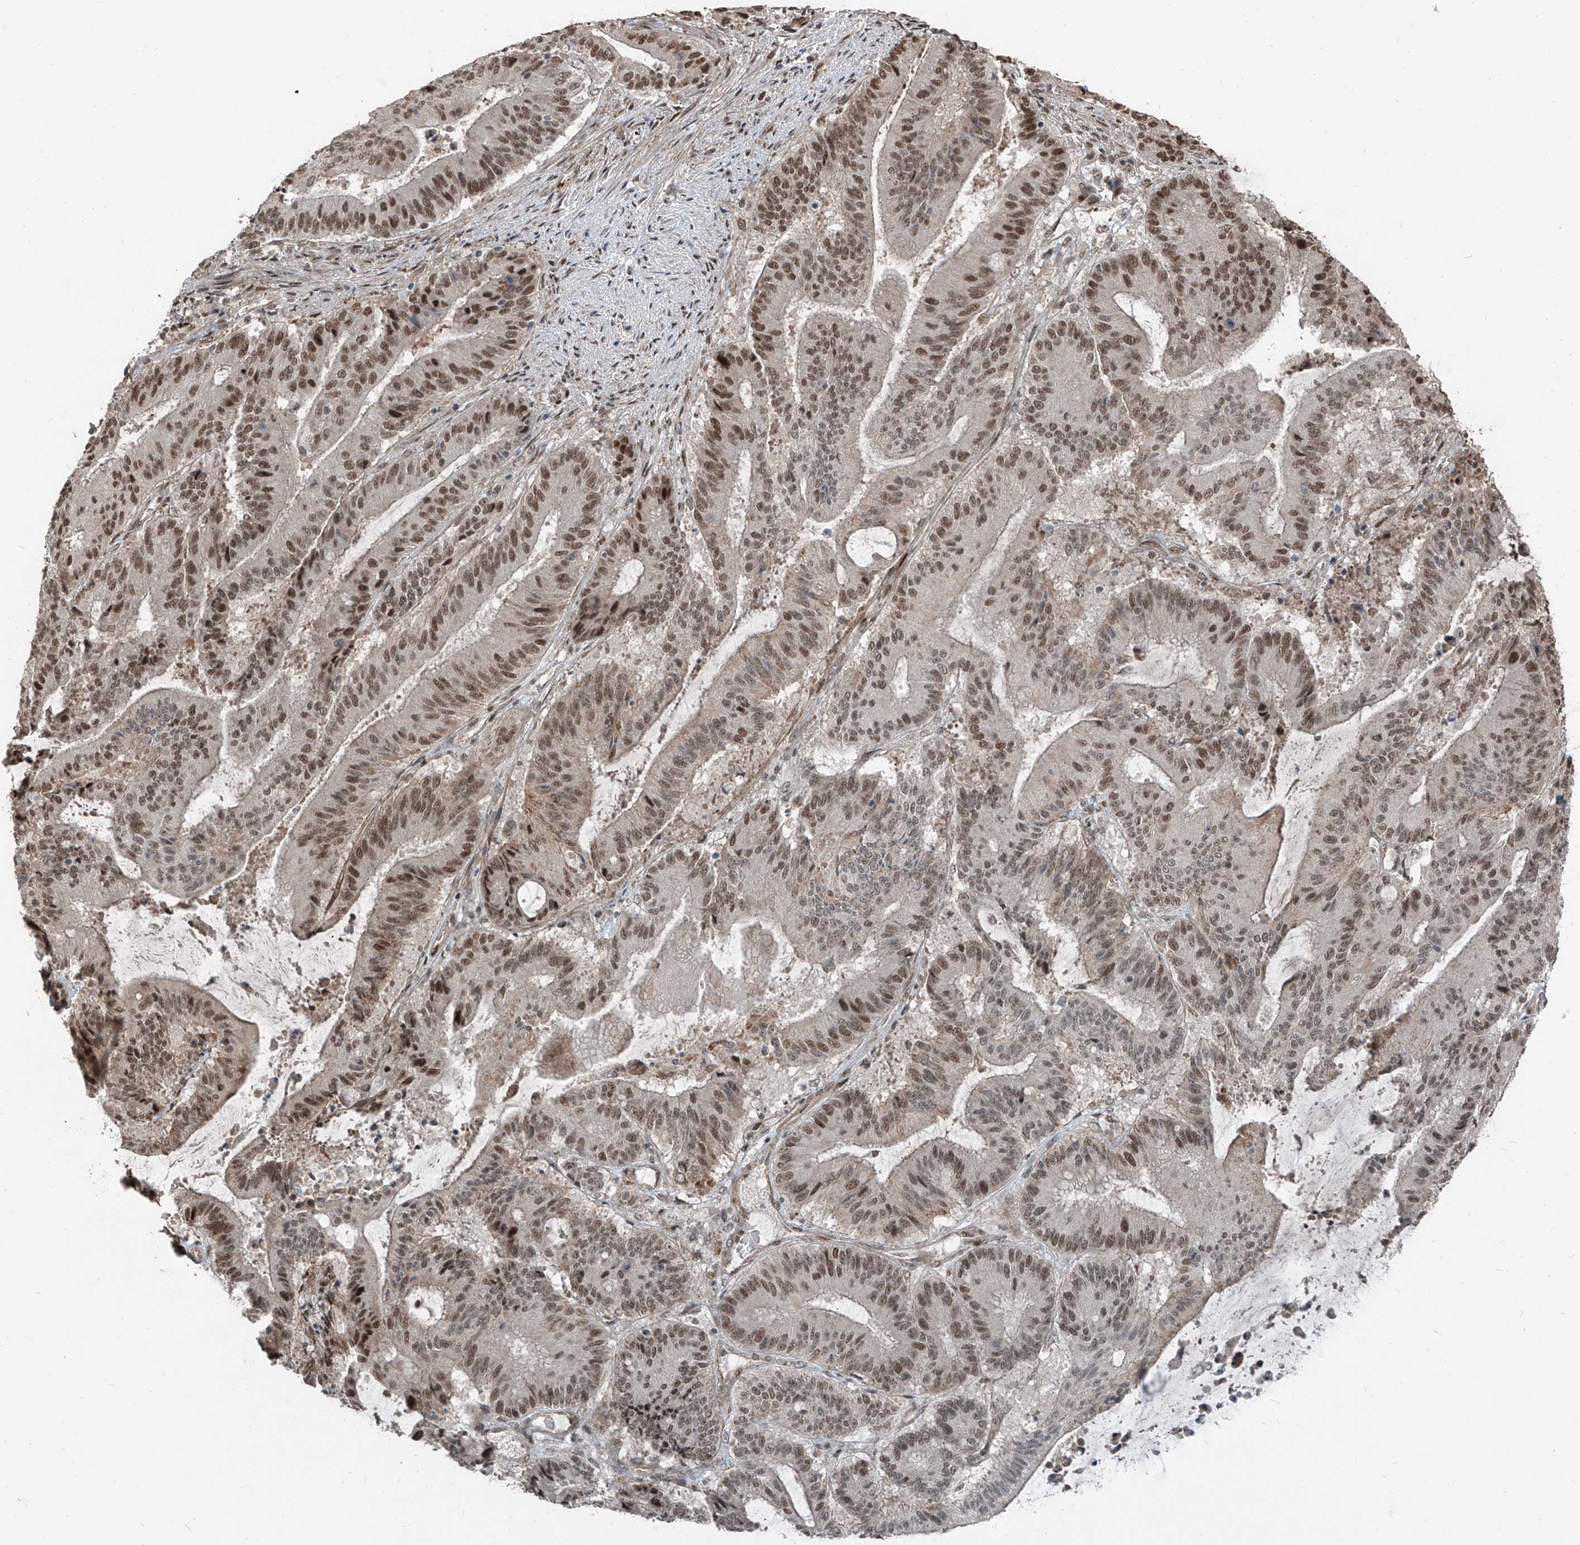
{"staining": {"intensity": "moderate", "quantity": ">75%", "location": "nuclear"}, "tissue": "liver cancer", "cell_type": "Tumor cells", "image_type": "cancer", "snomed": [{"axis": "morphology", "description": "Normal tissue, NOS"}, {"axis": "morphology", "description": "Cholangiocarcinoma"}, {"axis": "topography", "description": "Liver"}, {"axis": "topography", "description": "Peripheral nerve tissue"}], "caption": "Immunohistochemical staining of human cholangiocarcinoma (liver) shows moderate nuclear protein positivity in about >75% of tumor cells. (Stains: DAB (3,3'-diaminobenzidine) in brown, nuclei in blue, Microscopy: brightfield microscopy at high magnification).", "gene": "ZNF570", "patient": {"sex": "female", "age": 73}}